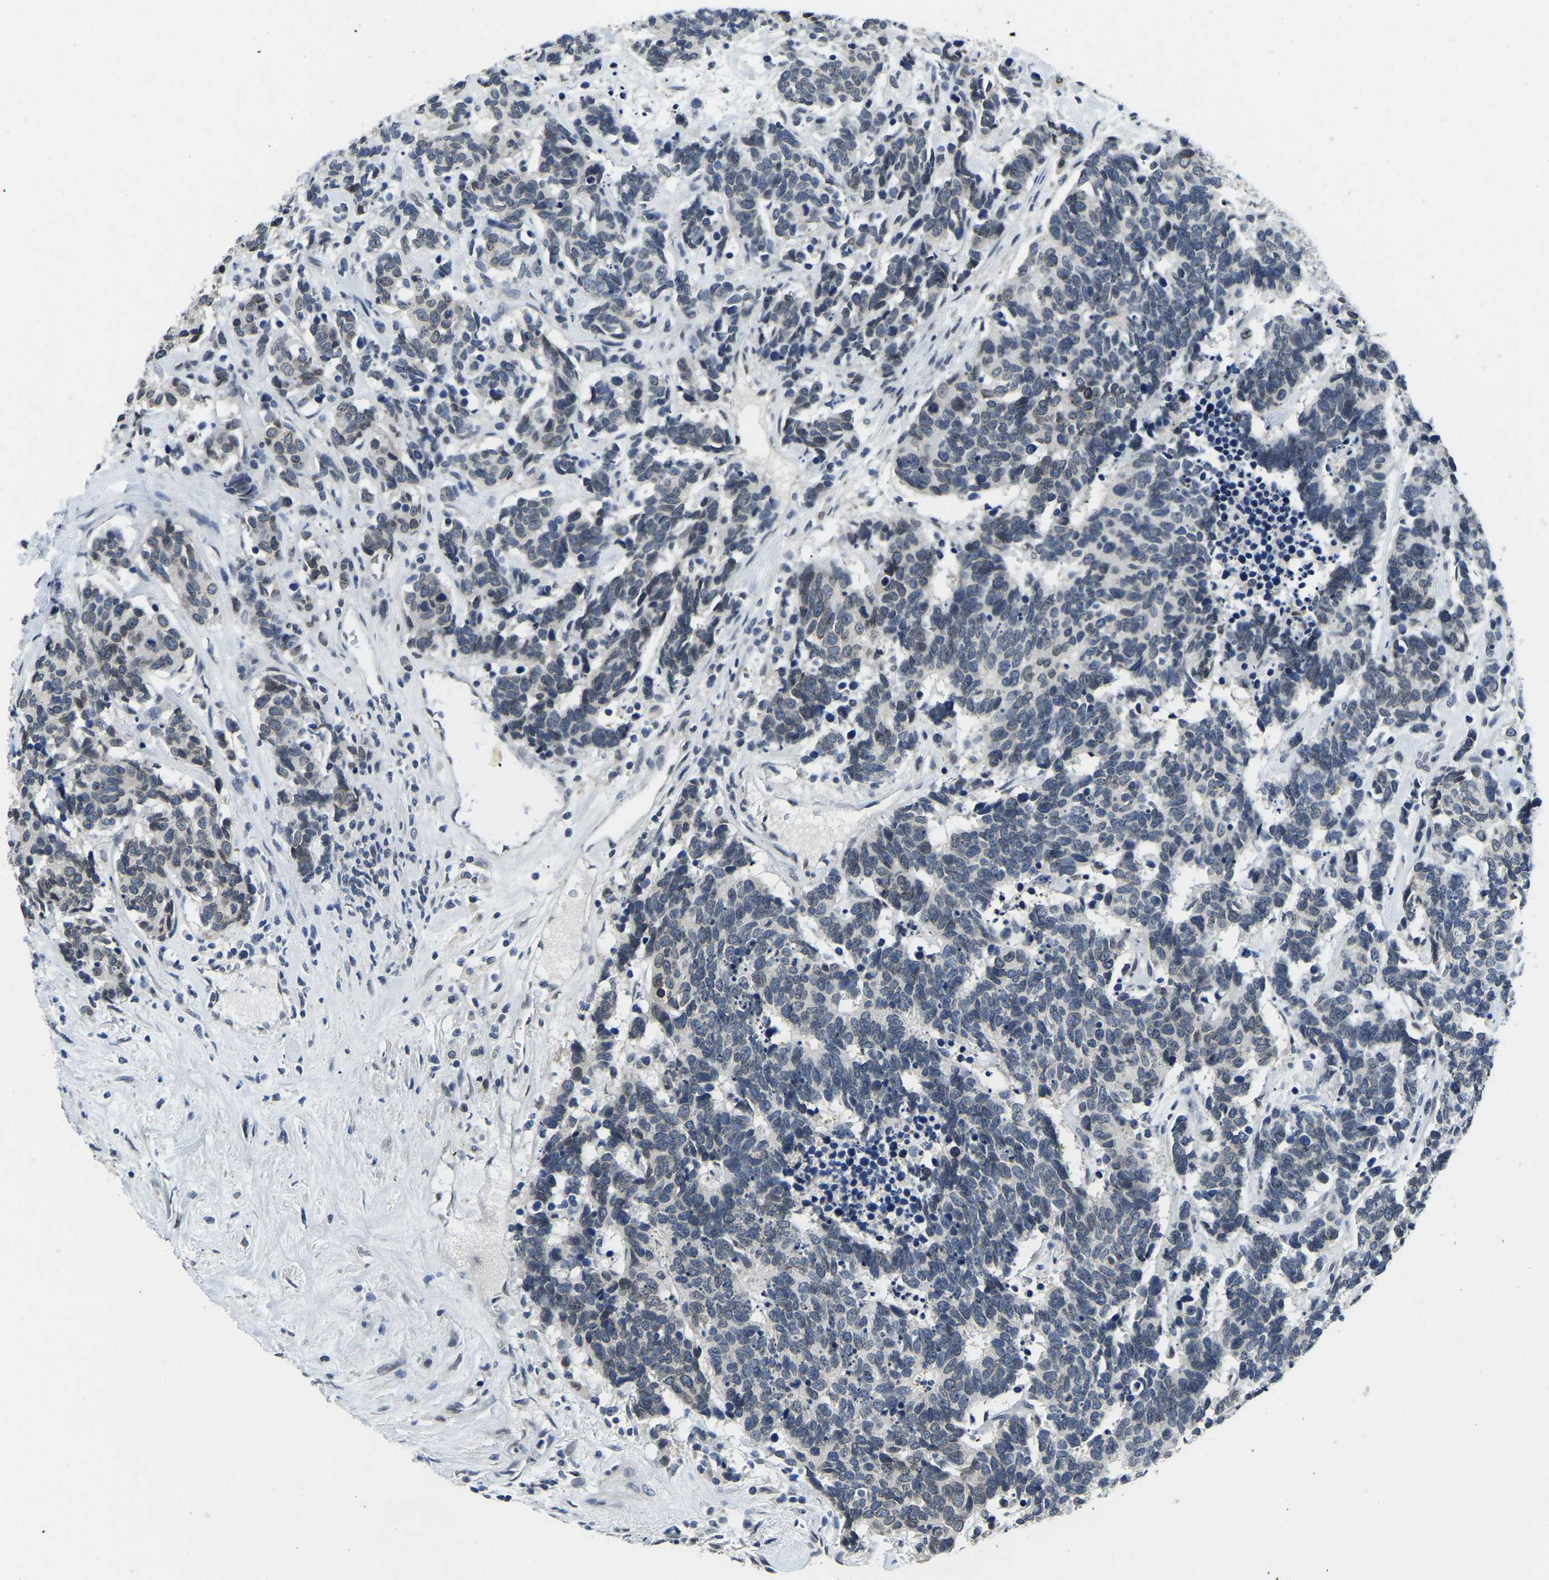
{"staining": {"intensity": "weak", "quantity": "<25%", "location": "cytoplasmic/membranous,nuclear"}, "tissue": "carcinoid", "cell_type": "Tumor cells", "image_type": "cancer", "snomed": [{"axis": "morphology", "description": "Carcinoma, NOS"}, {"axis": "morphology", "description": "Carcinoid, malignant, NOS"}, {"axis": "topography", "description": "Urinary bladder"}], "caption": "IHC of human carcinoid displays no positivity in tumor cells.", "gene": "RANBP2", "patient": {"sex": "male", "age": 57}}